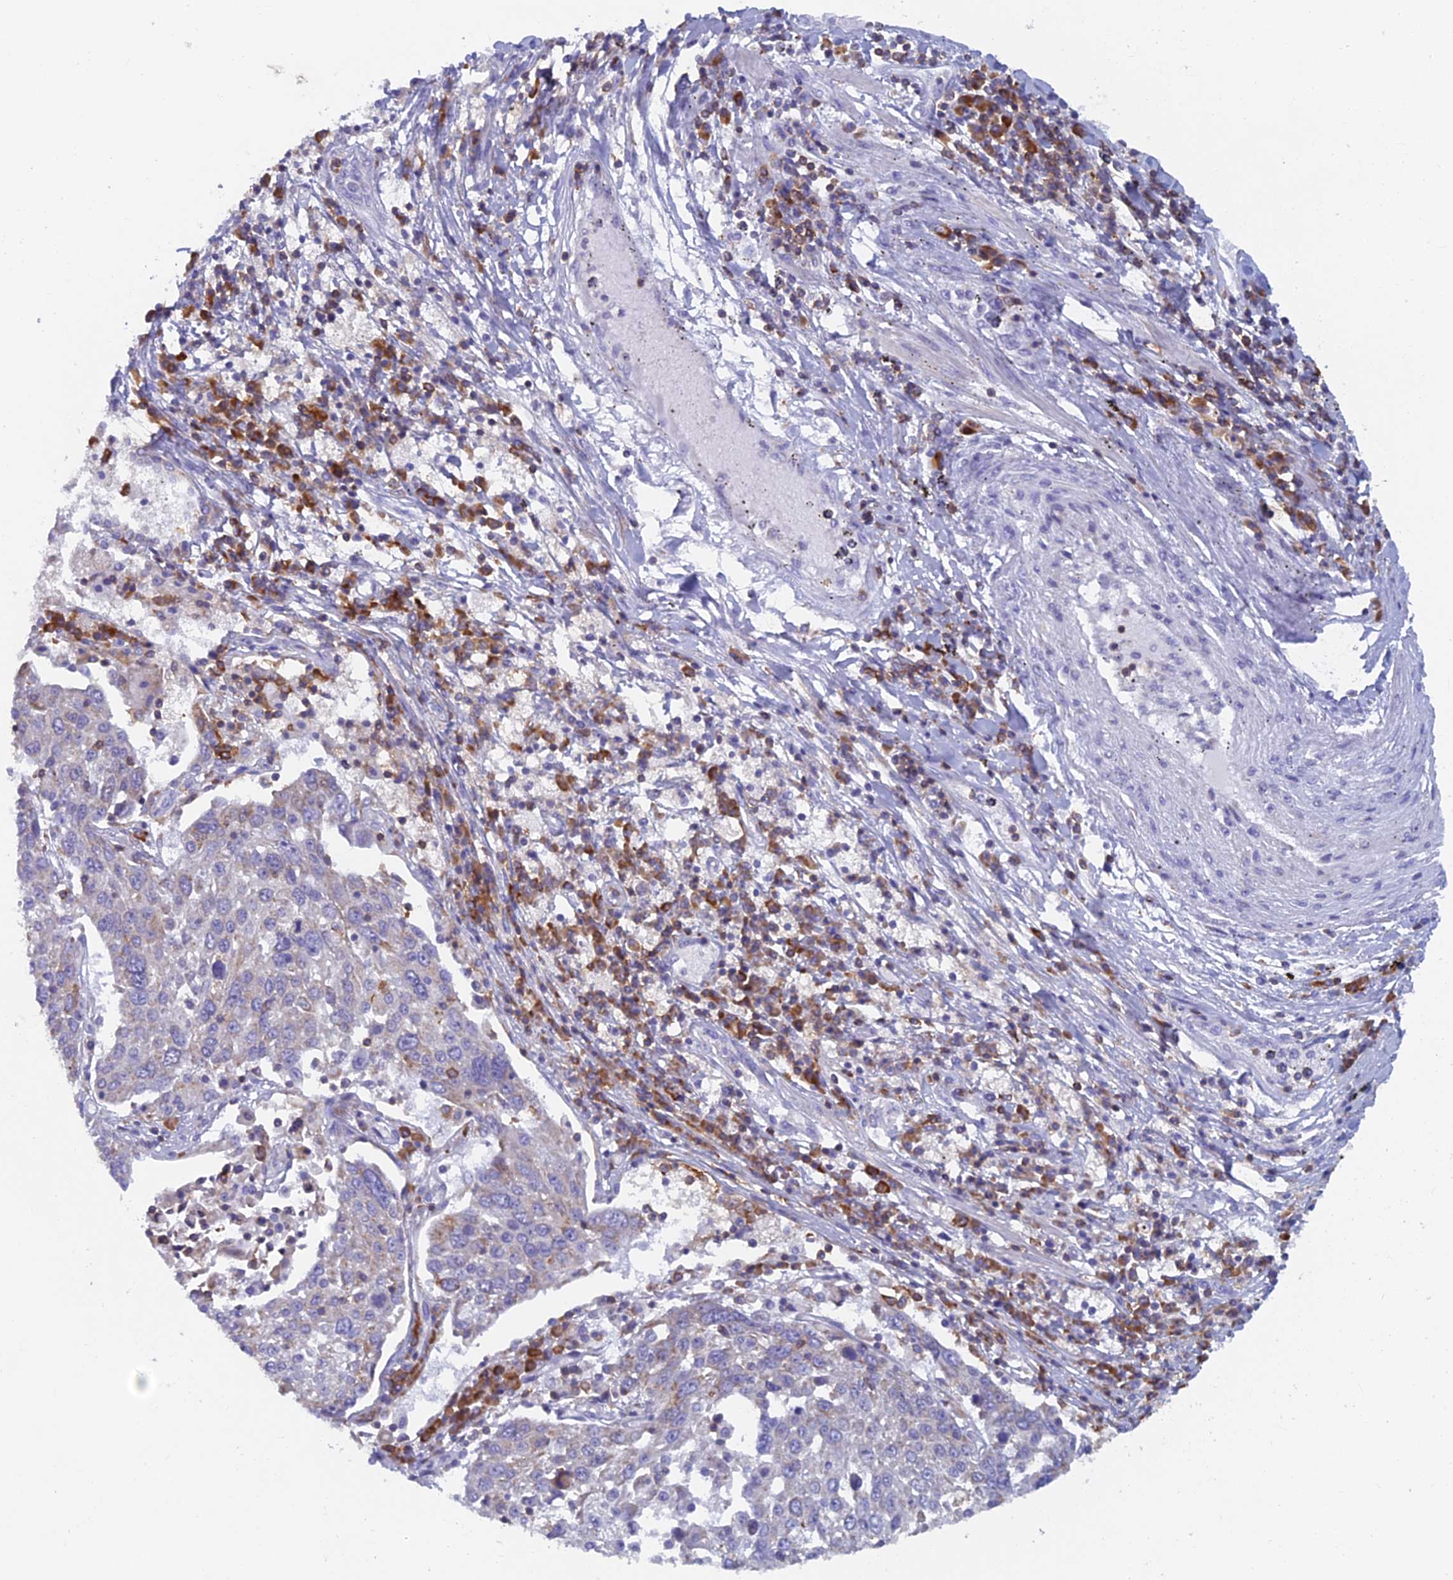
{"staining": {"intensity": "negative", "quantity": "none", "location": "none"}, "tissue": "lung cancer", "cell_type": "Tumor cells", "image_type": "cancer", "snomed": [{"axis": "morphology", "description": "Squamous cell carcinoma, NOS"}, {"axis": "topography", "description": "Lung"}], "caption": "A micrograph of lung cancer (squamous cell carcinoma) stained for a protein shows no brown staining in tumor cells. Nuclei are stained in blue.", "gene": "ABI3BP", "patient": {"sex": "male", "age": 65}}